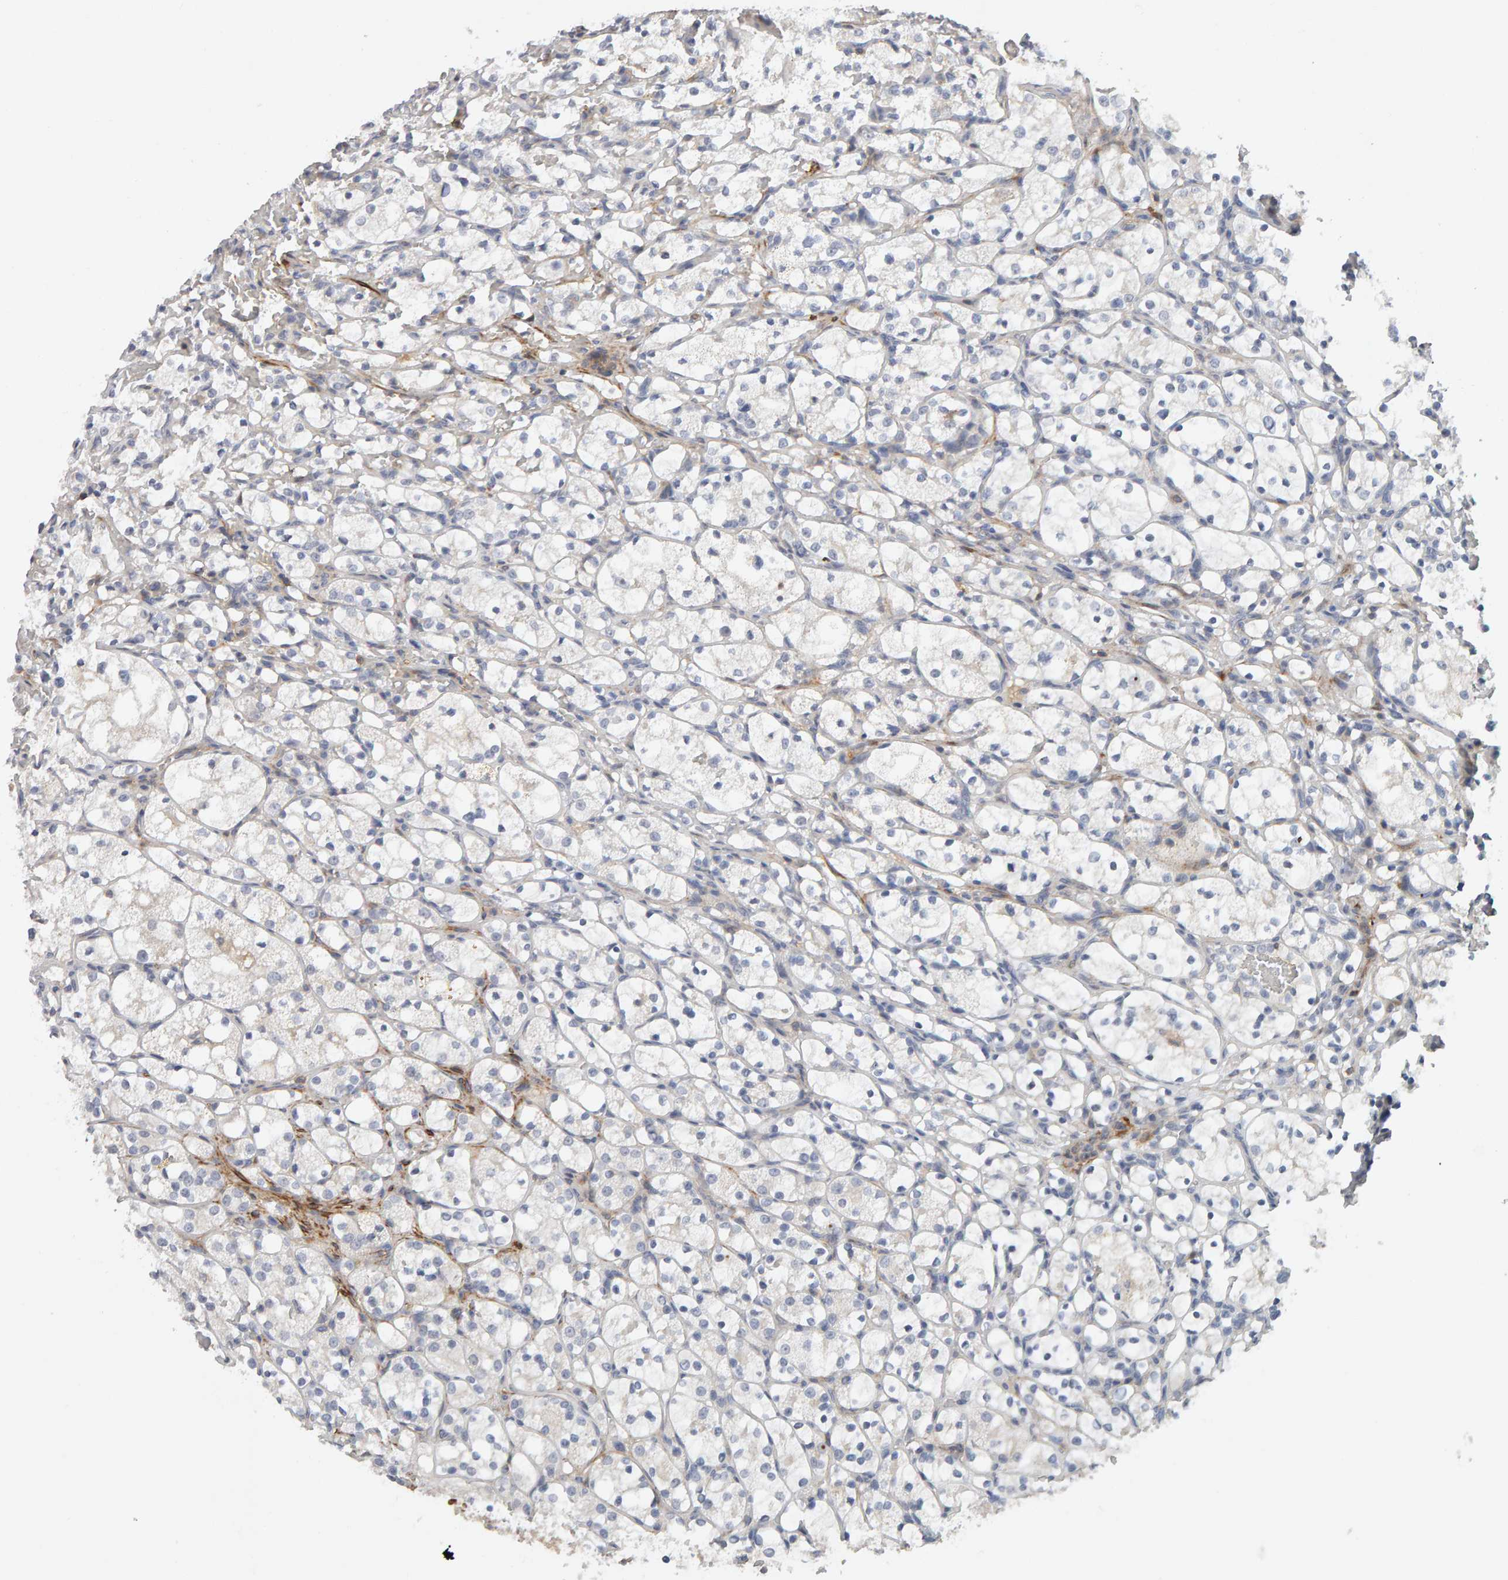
{"staining": {"intensity": "negative", "quantity": "none", "location": "none"}, "tissue": "renal cancer", "cell_type": "Tumor cells", "image_type": "cancer", "snomed": [{"axis": "morphology", "description": "Adenocarcinoma, NOS"}, {"axis": "topography", "description": "Kidney"}], "caption": "Image shows no significant protein expression in tumor cells of adenocarcinoma (renal). Nuclei are stained in blue.", "gene": "NUDCD1", "patient": {"sex": "female", "age": 69}}